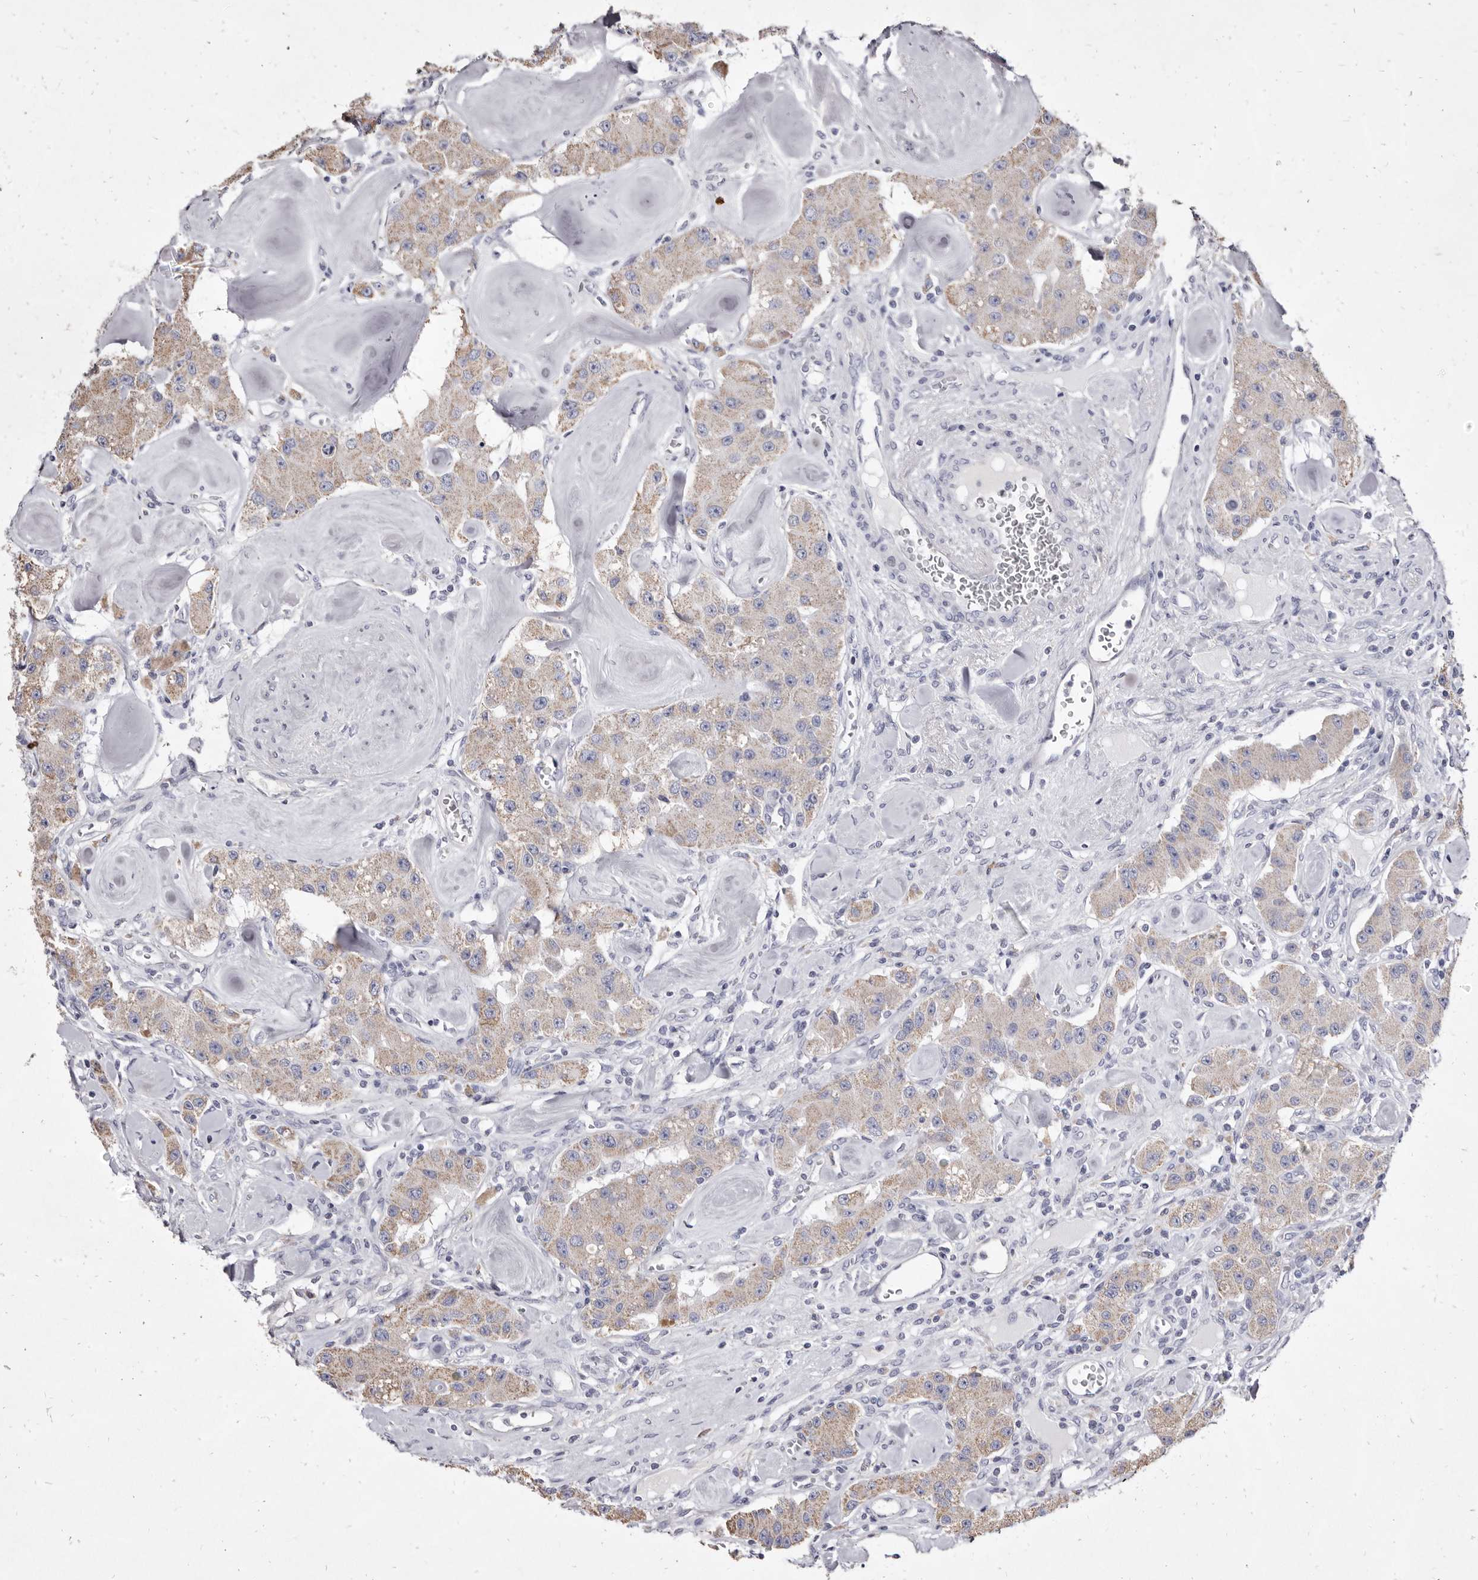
{"staining": {"intensity": "weak", "quantity": ">75%", "location": "cytoplasmic/membranous"}, "tissue": "carcinoid", "cell_type": "Tumor cells", "image_type": "cancer", "snomed": [{"axis": "morphology", "description": "Carcinoid, malignant, NOS"}, {"axis": "topography", "description": "Pancreas"}], "caption": "An IHC micrograph of tumor tissue is shown. Protein staining in brown shows weak cytoplasmic/membranous positivity in malignant carcinoid within tumor cells. Ihc stains the protein of interest in brown and the nuclei are stained blue.", "gene": "CYP2E1", "patient": {"sex": "male", "age": 41}}